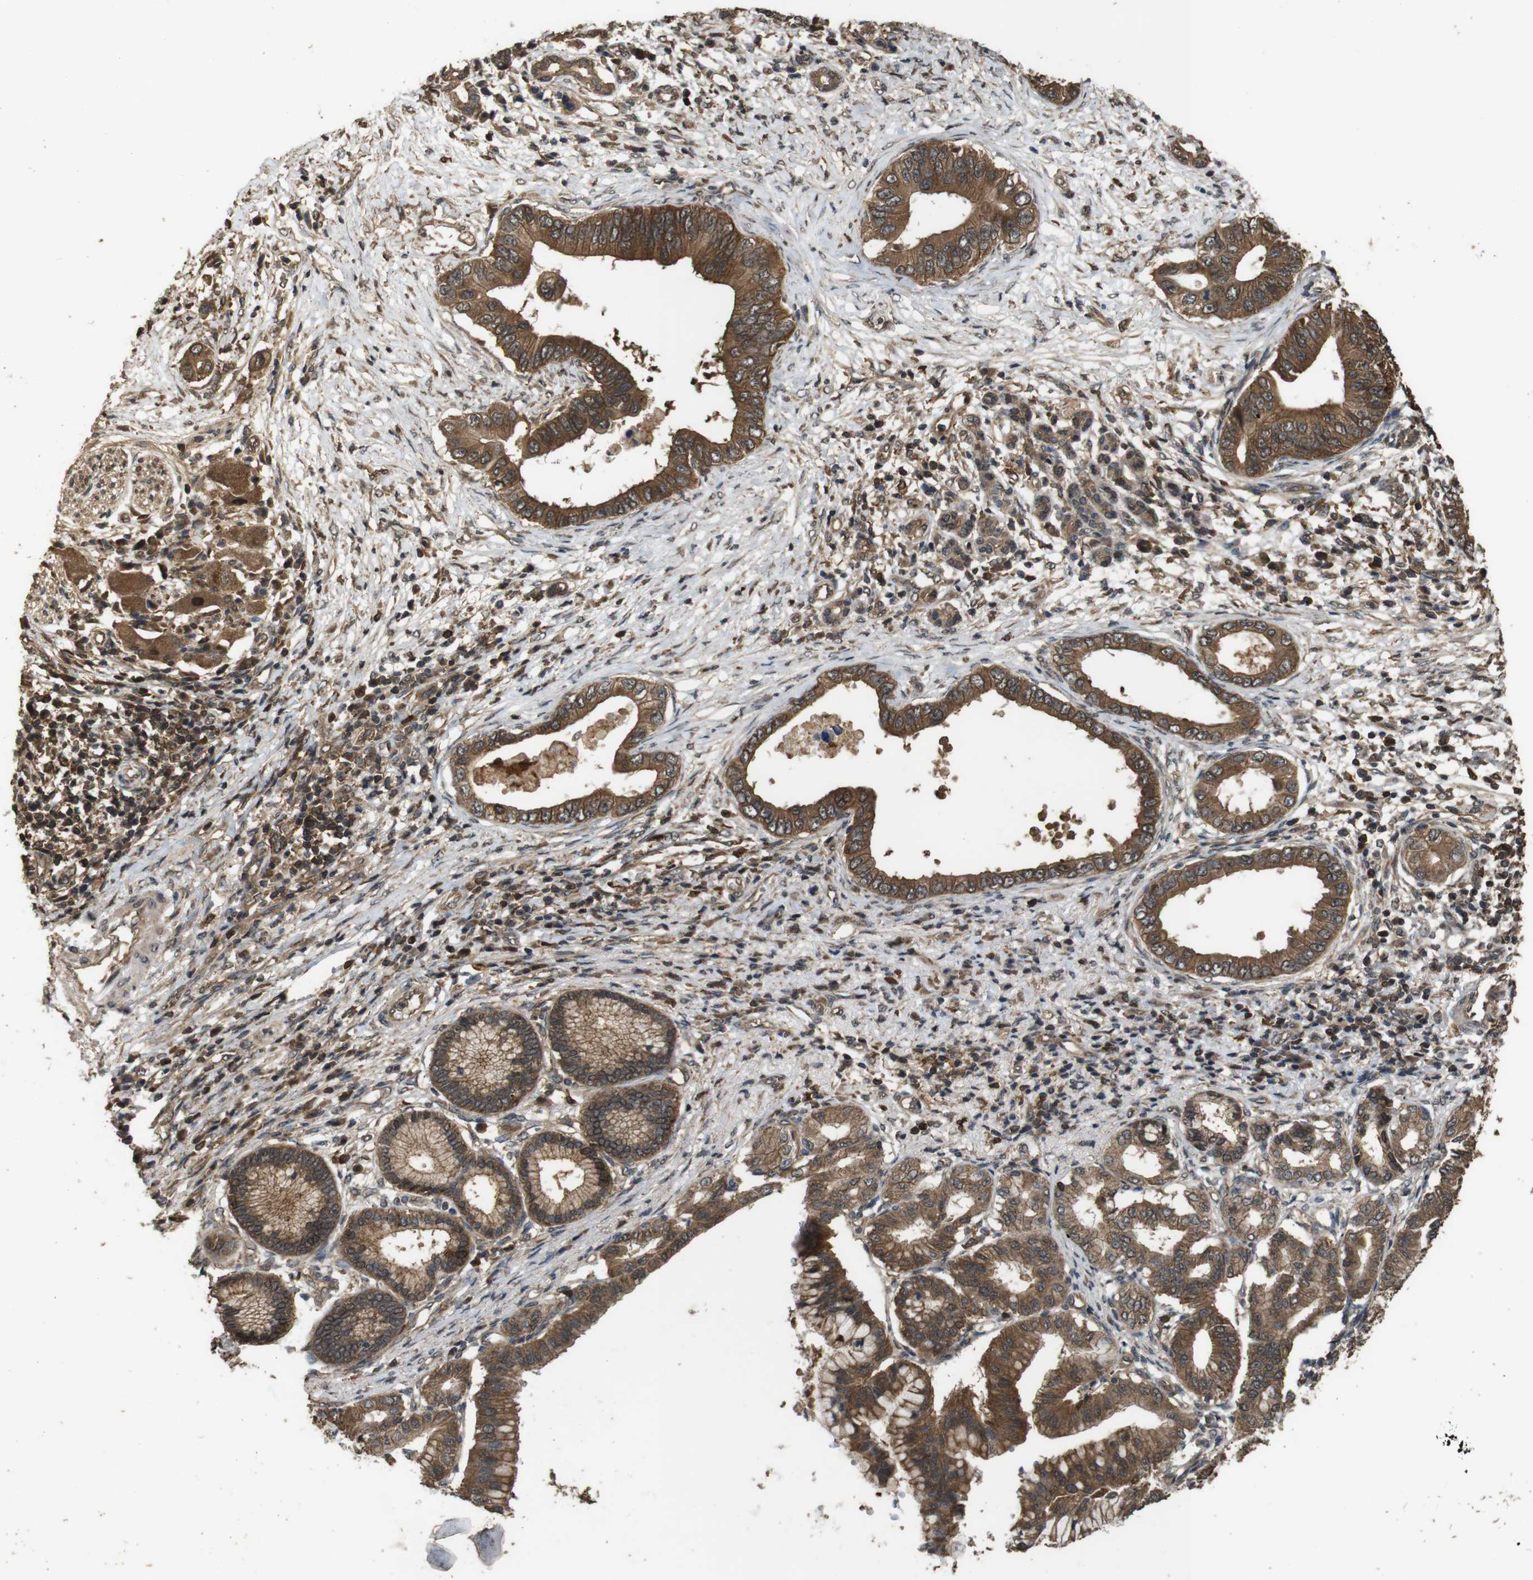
{"staining": {"intensity": "strong", "quantity": ">75%", "location": "cytoplasmic/membranous"}, "tissue": "pancreatic cancer", "cell_type": "Tumor cells", "image_type": "cancer", "snomed": [{"axis": "morphology", "description": "Adenocarcinoma, NOS"}, {"axis": "topography", "description": "Pancreas"}], "caption": "Adenocarcinoma (pancreatic) stained with a brown dye shows strong cytoplasmic/membranous positive positivity in approximately >75% of tumor cells.", "gene": "BAG4", "patient": {"sex": "male", "age": 77}}